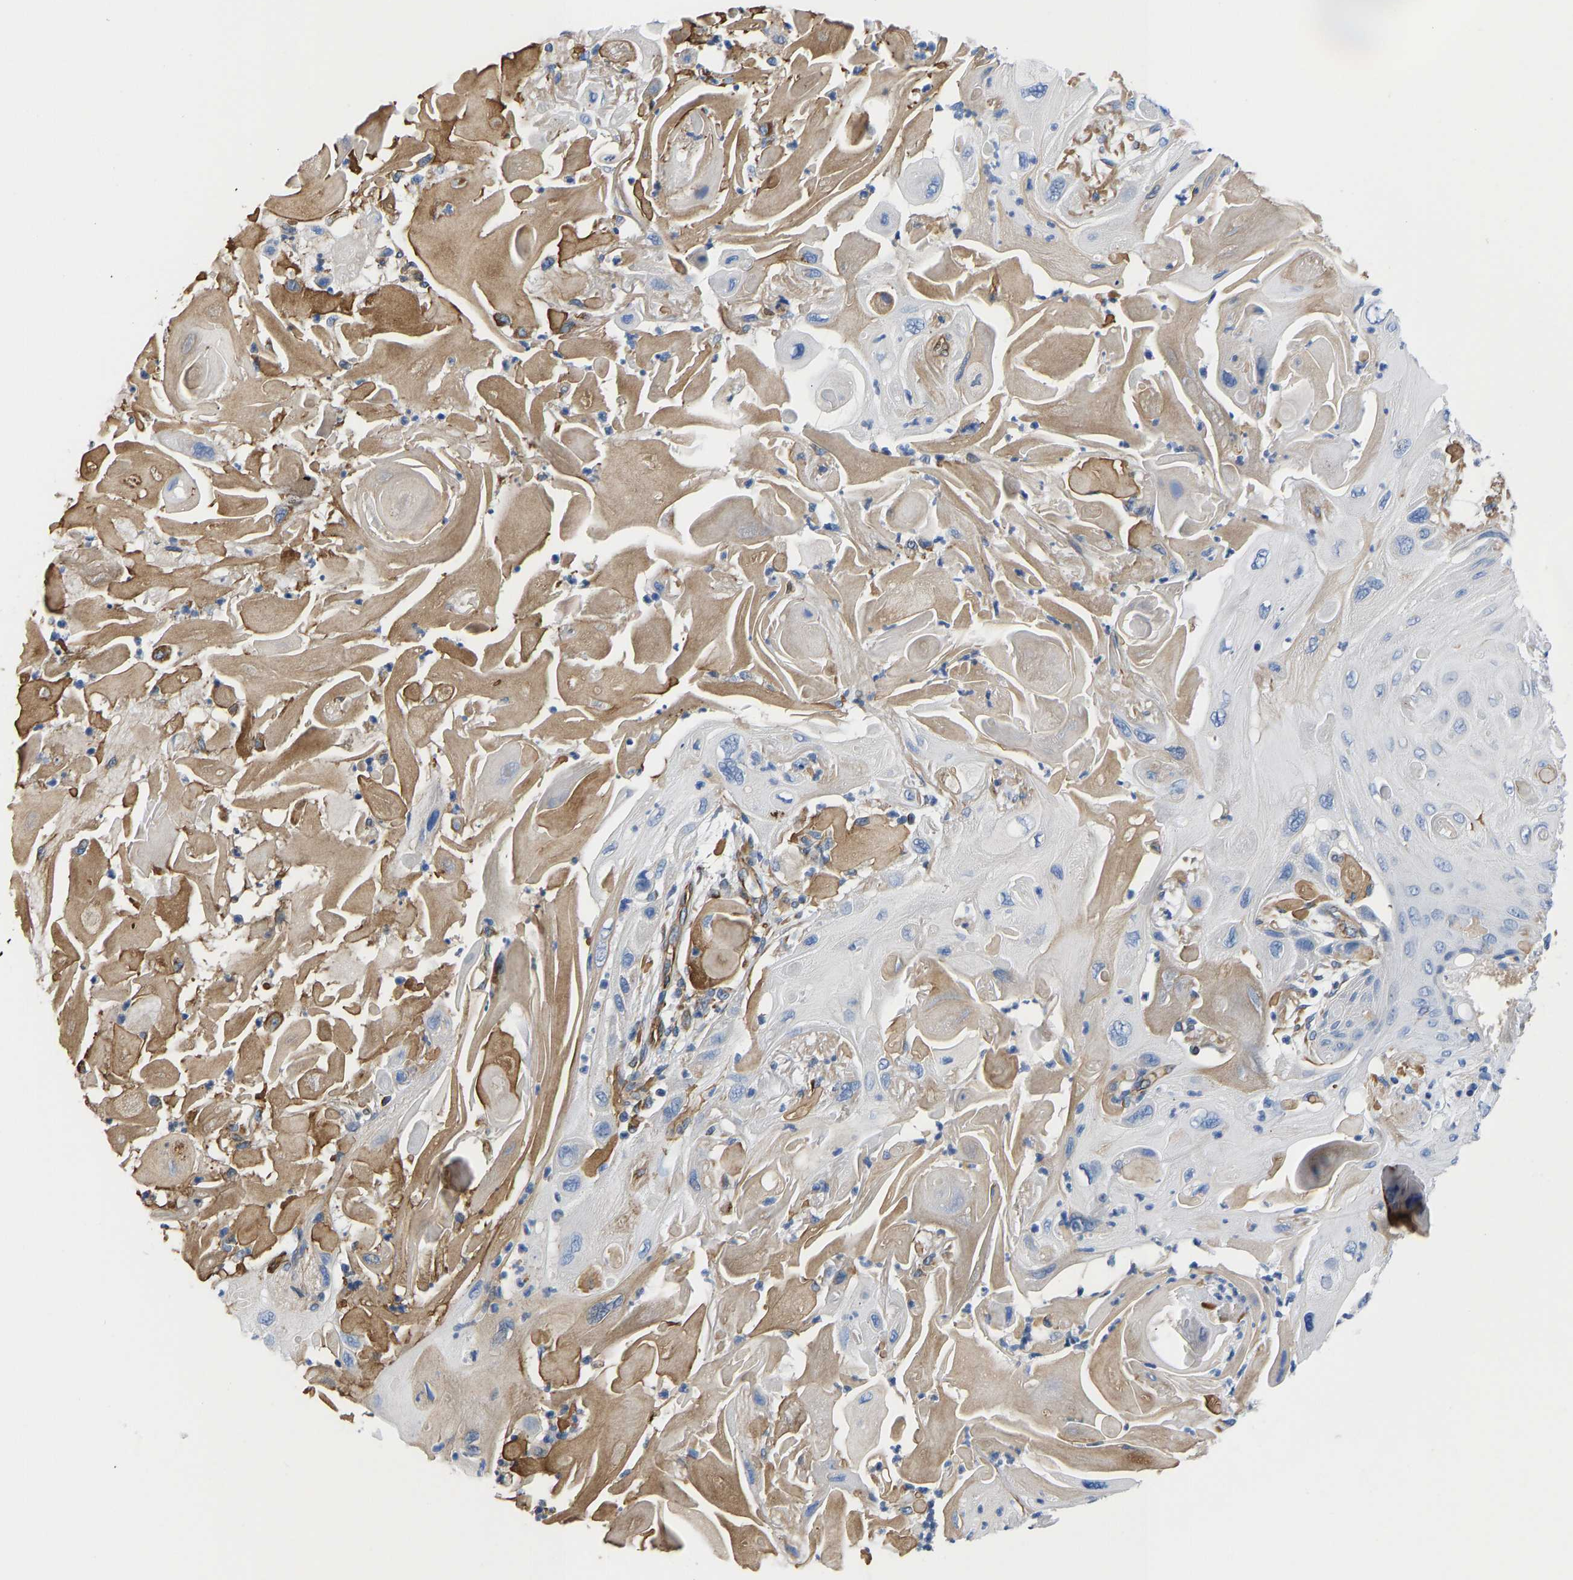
{"staining": {"intensity": "moderate", "quantity": "25%-75%", "location": "cytoplasmic/membranous"}, "tissue": "skin cancer", "cell_type": "Tumor cells", "image_type": "cancer", "snomed": [{"axis": "morphology", "description": "Squamous cell carcinoma, NOS"}, {"axis": "topography", "description": "Skin"}], "caption": "The image reveals a brown stain indicating the presence of a protein in the cytoplasmic/membranous of tumor cells in squamous cell carcinoma (skin). The staining is performed using DAB (3,3'-diaminobenzidine) brown chromogen to label protein expression. The nuclei are counter-stained blue using hematoxylin.", "gene": "HSPG2", "patient": {"sex": "female", "age": 77}}